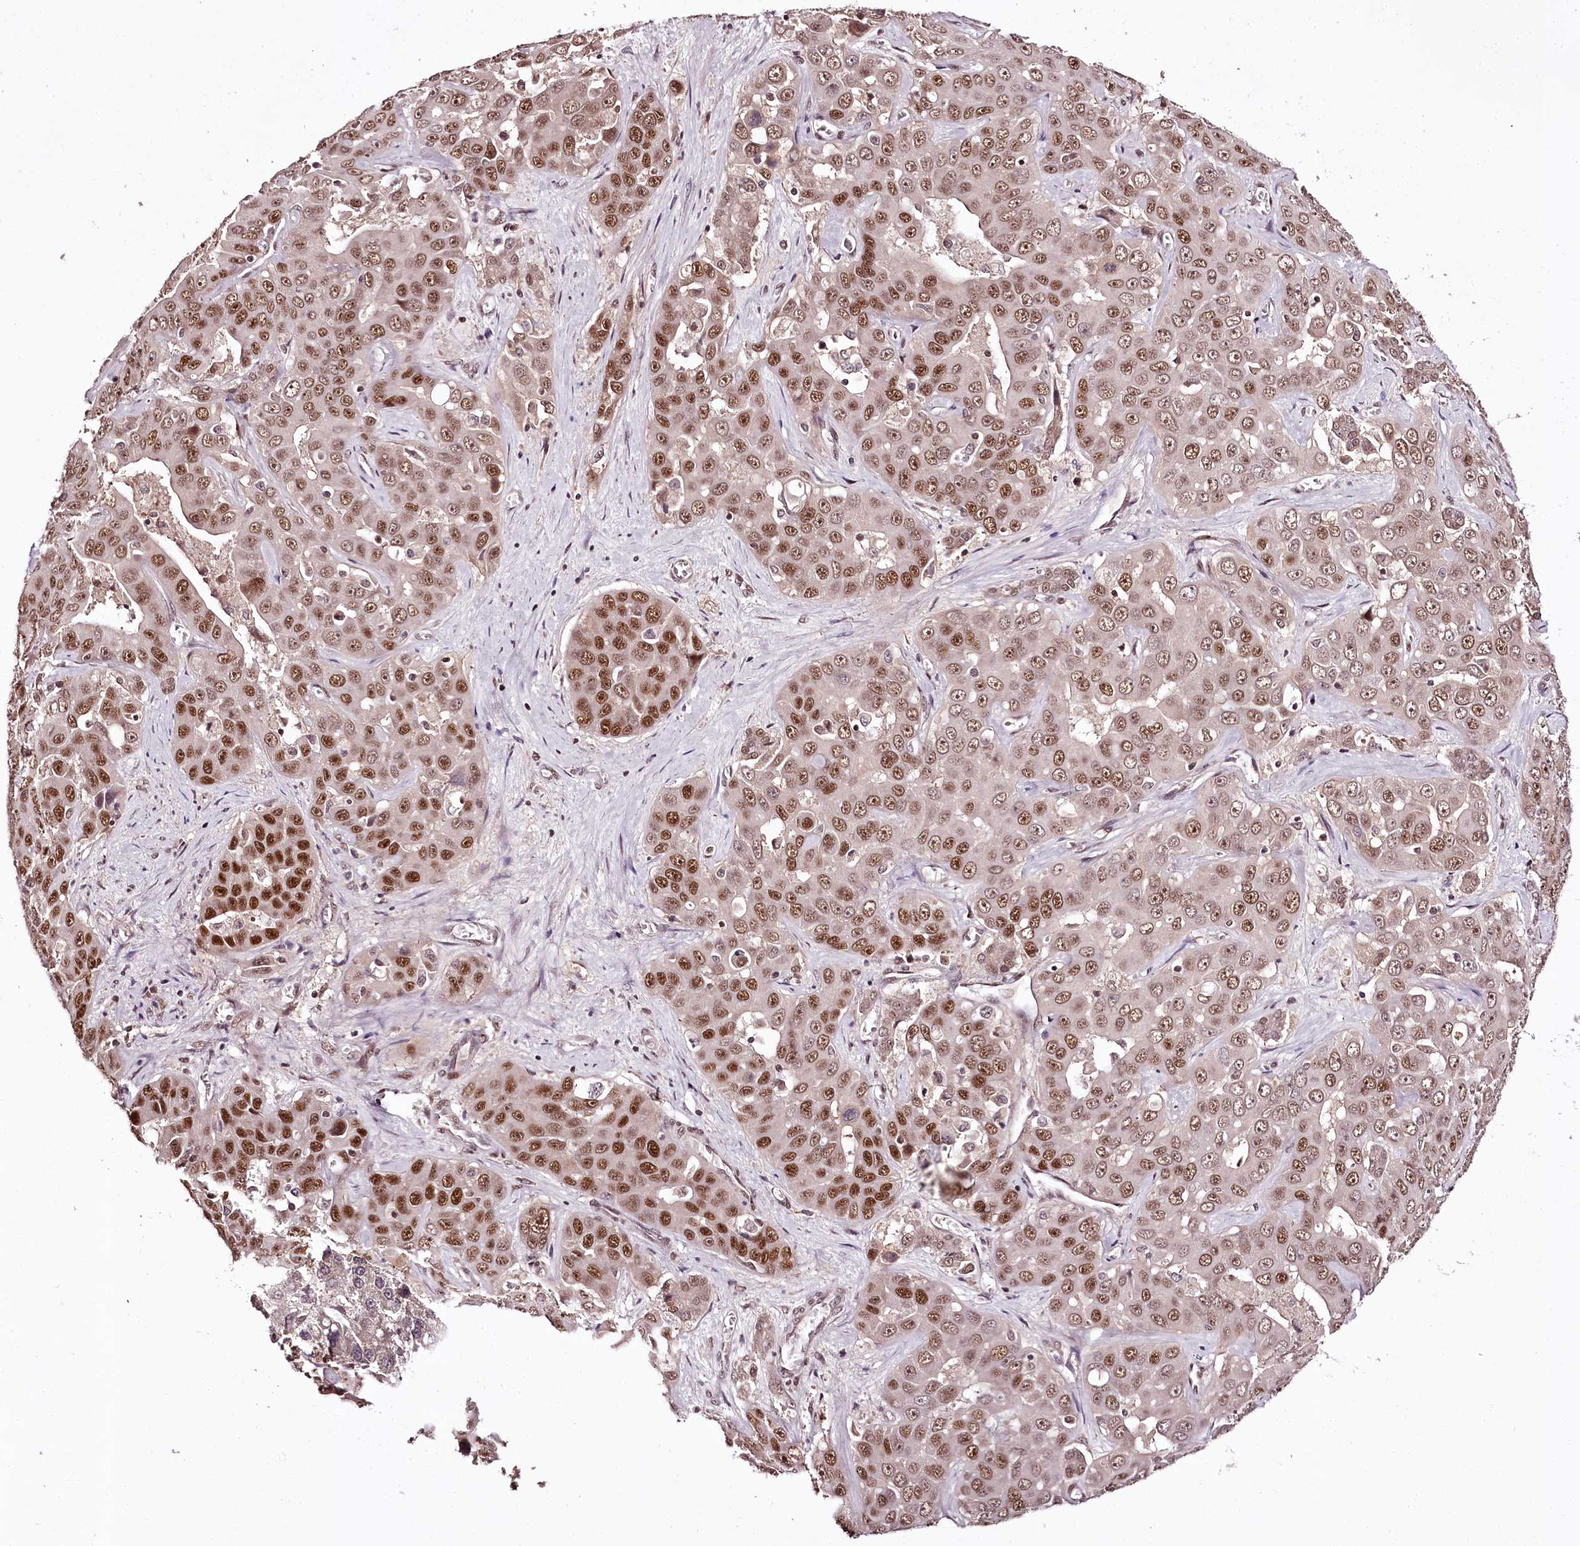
{"staining": {"intensity": "strong", "quantity": ">75%", "location": "nuclear"}, "tissue": "liver cancer", "cell_type": "Tumor cells", "image_type": "cancer", "snomed": [{"axis": "morphology", "description": "Cholangiocarcinoma"}, {"axis": "topography", "description": "Liver"}], "caption": "Liver cancer (cholangiocarcinoma) stained for a protein (brown) reveals strong nuclear positive expression in about >75% of tumor cells.", "gene": "TTC33", "patient": {"sex": "female", "age": 52}}